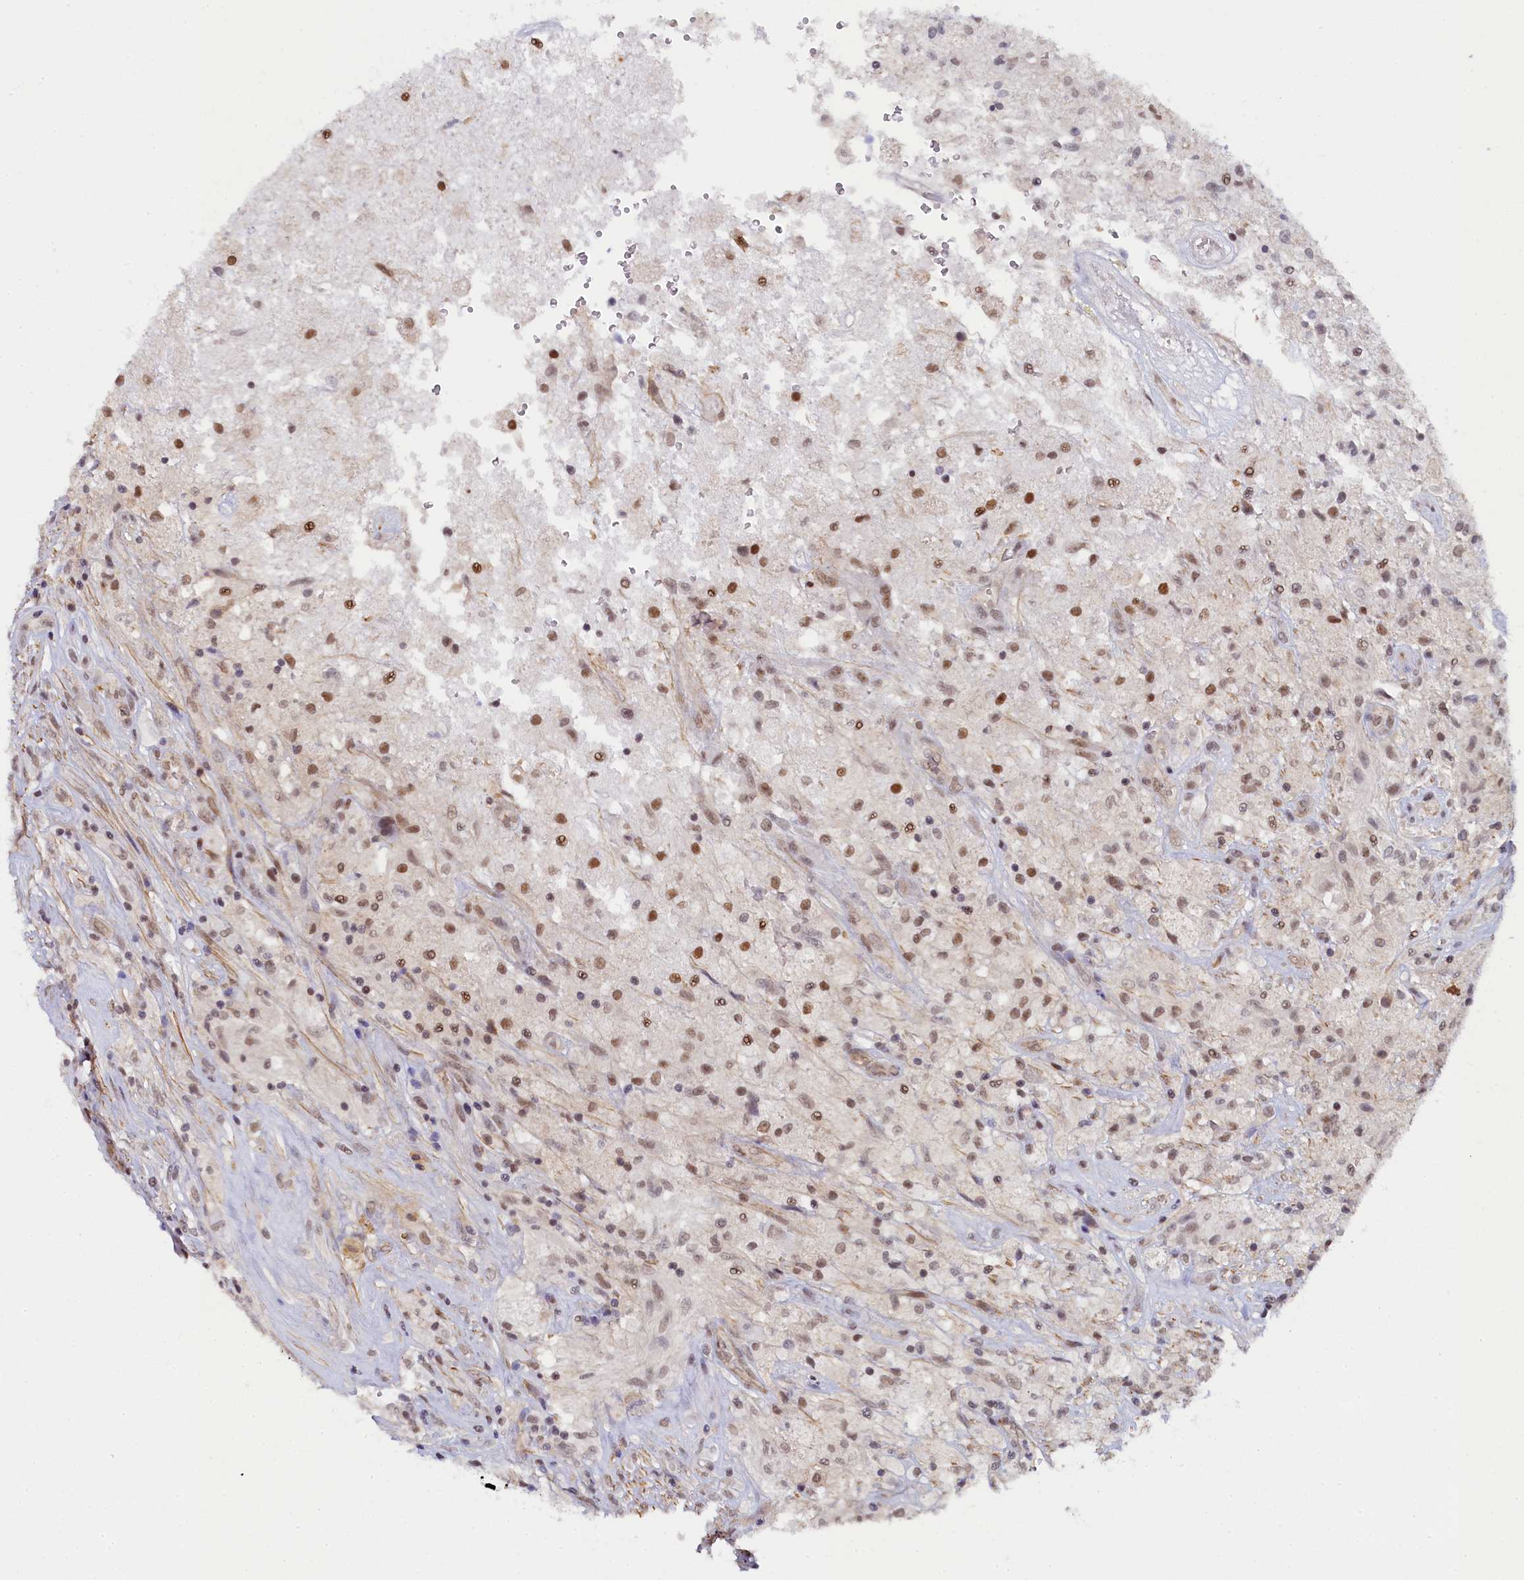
{"staining": {"intensity": "moderate", "quantity": ">75%", "location": "nuclear"}, "tissue": "glioma", "cell_type": "Tumor cells", "image_type": "cancer", "snomed": [{"axis": "morphology", "description": "Glioma, malignant, High grade"}, {"axis": "topography", "description": "Brain"}], "caption": "Protein staining of malignant glioma (high-grade) tissue demonstrates moderate nuclear expression in approximately >75% of tumor cells.", "gene": "INTS14", "patient": {"sex": "male", "age": 56}}